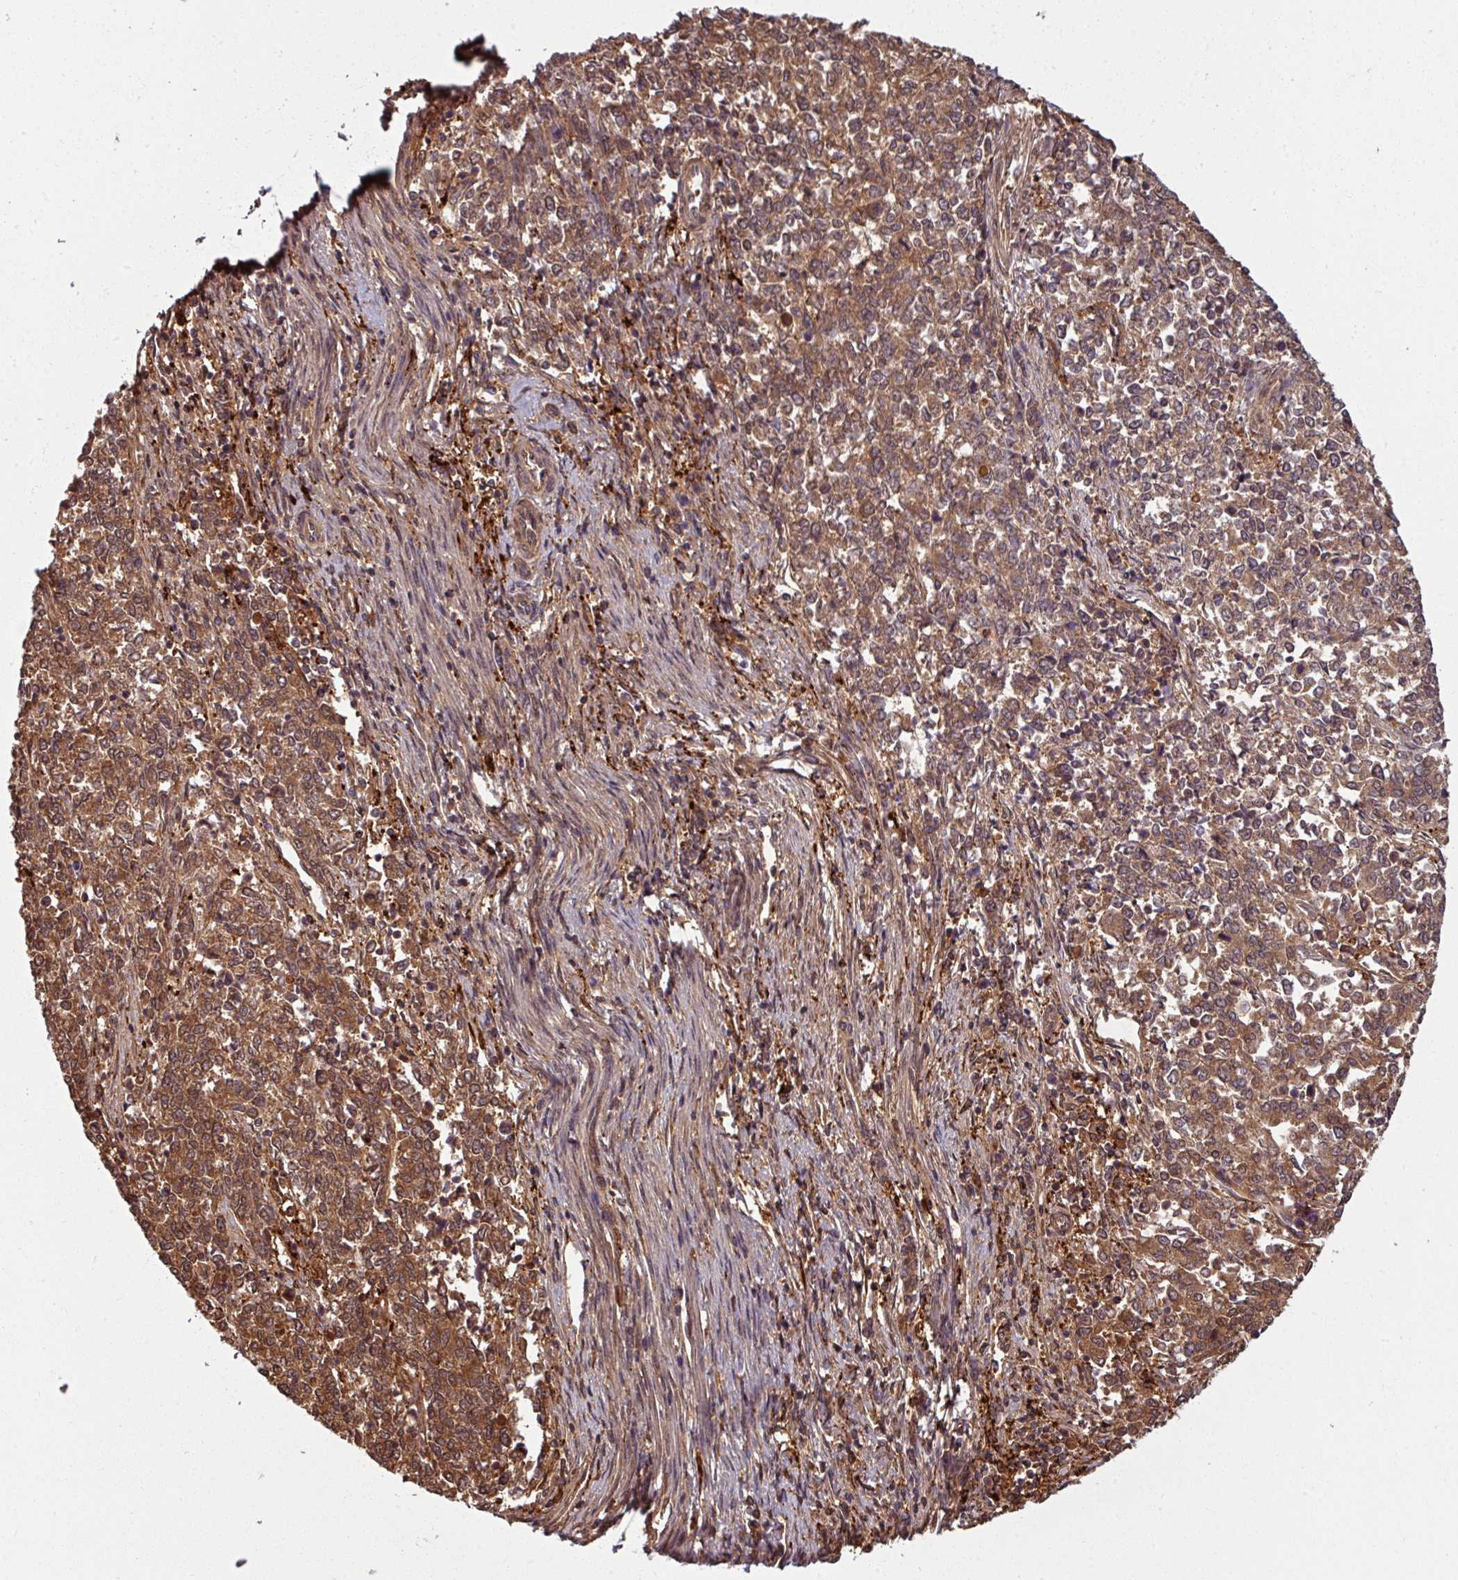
{"staining": {"intensity": "moderate", "quantity": ">75%", "location": "cytoplasmic/membranous,nuclear"}, "tissue": "endometrial cancer", "cell_type": "Tumor cells", "image_type": "cancer", "snomed": [{"axis": "morphology", "description": "Adenocarcinoma, NOS"}, {"axis": "topography", "description": "Endometrium"}], "caption": "Immunohistochemistry of adenocarcinoma (endometrial) reveals medium levels of moderate cytoplasmic/membranous and nuclear positivity in about >75% of tumor cells.", "gene": "KCTD11", "patient": {"sex": "female", "age": 50}}